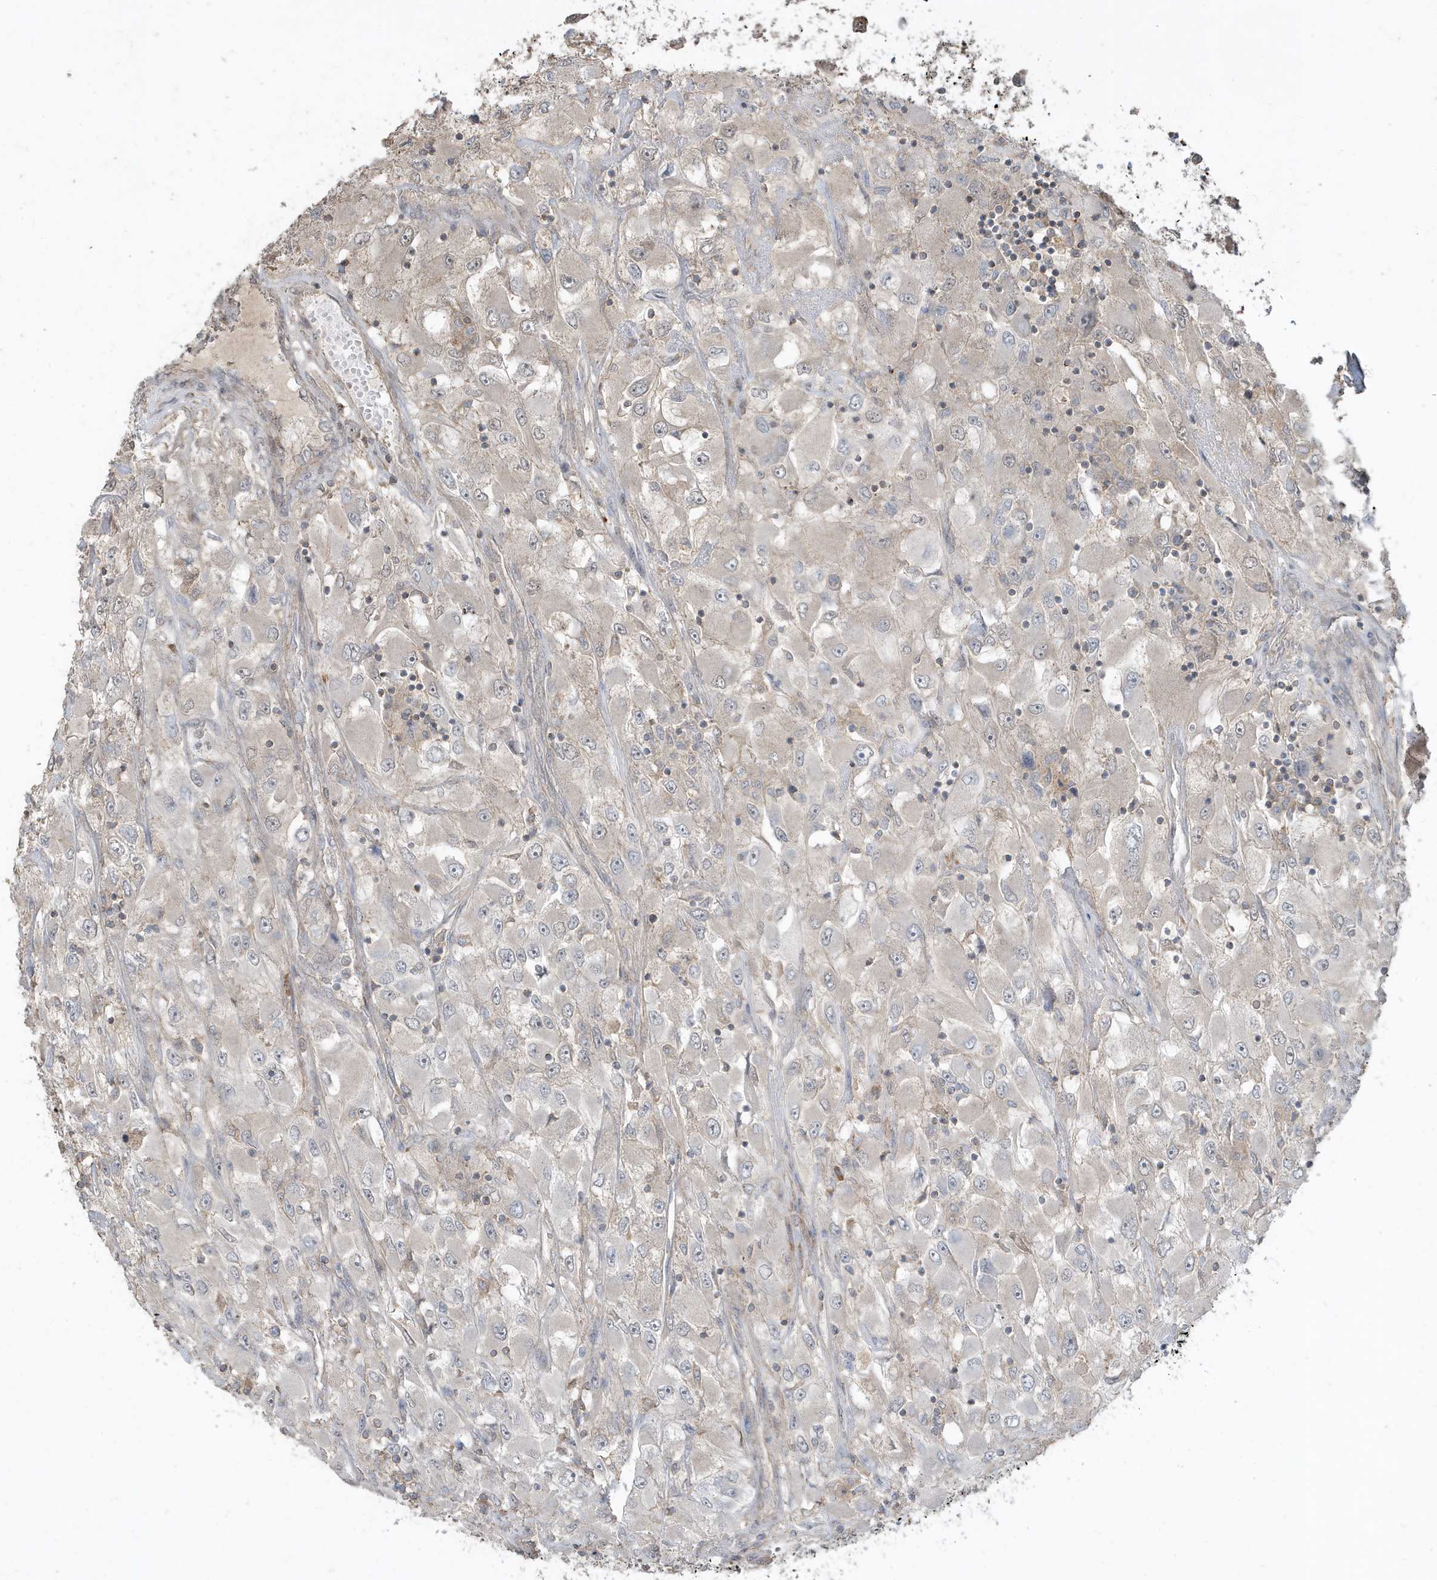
{"staining": {"intensity": "negative", "quantity": "none", "location": "none"}, "tissue": "renal cancer", "cell_type": "Tumor cells", "image_type": "cancer", "snomed": [{"axis": "morphology", "description": "Adenocarcinoma, NOS"}, {"axis": "topography", "description": "Kidney"}], "caption": "Tumor cells are negative for protein expression in human adenocarcinoma (renal).", "gene": "PRRT3", "patient": {"sex": "female", "age": 52}}